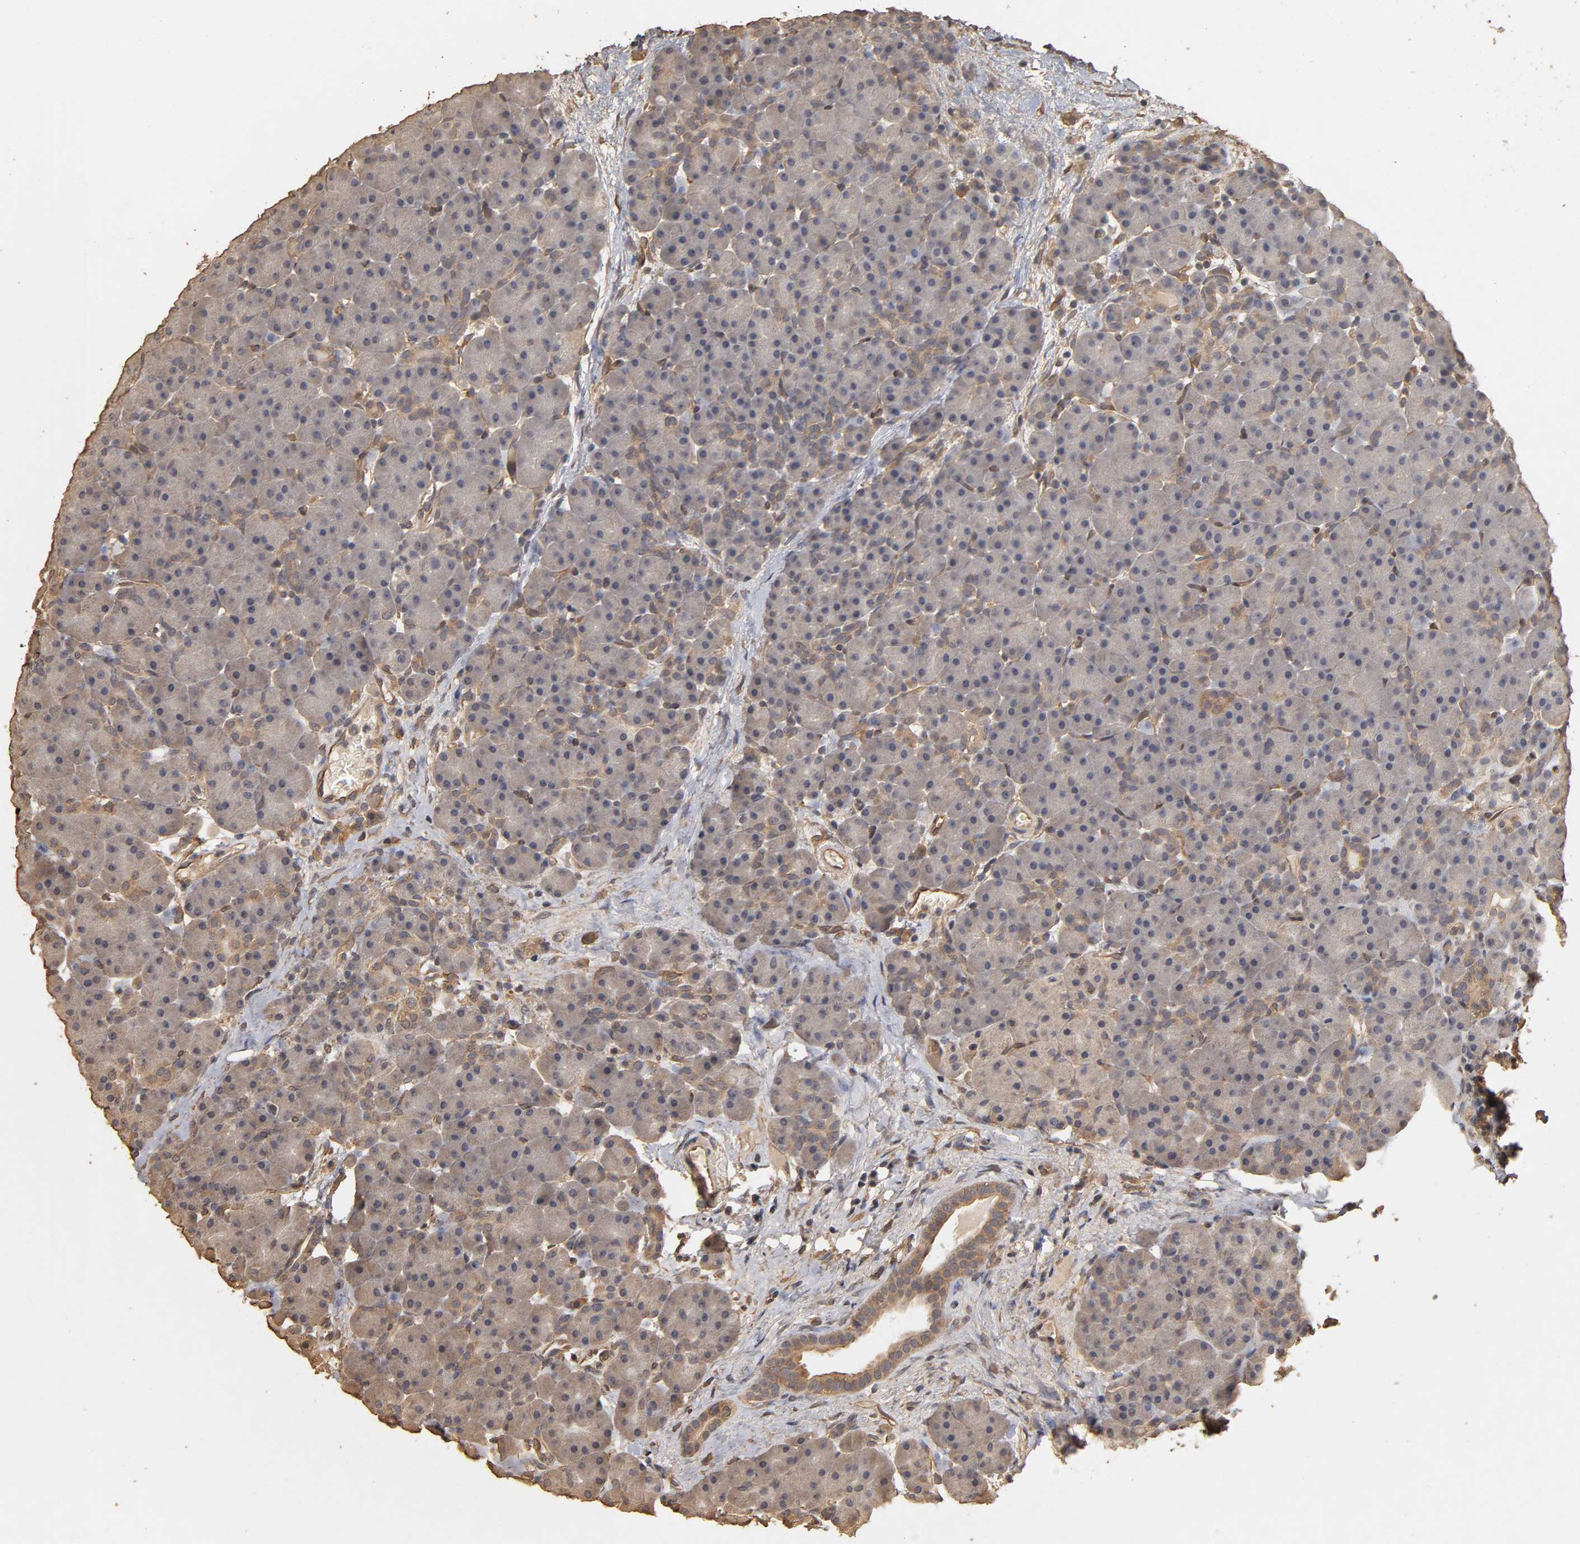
{"staining": {"intensity": "weak", "quantity": "<25%", "location": "cytoplasmic/membranous"}, "tissue": "pancreas", "cell_type": "Exocrine glandular cells", "image_type": "normal", "snomed": [{"axis": "morphology", "description": "Normal tissue, NOS"}, {"axis": "topography", "description": "Pancreas"}], "caption": "DAB immunohistochemical staining of normal pancreas shows no significant expression in exocrine glandular cells.", "gene": "VSIG4", "patient": {"sex": "male", "age": 66}}